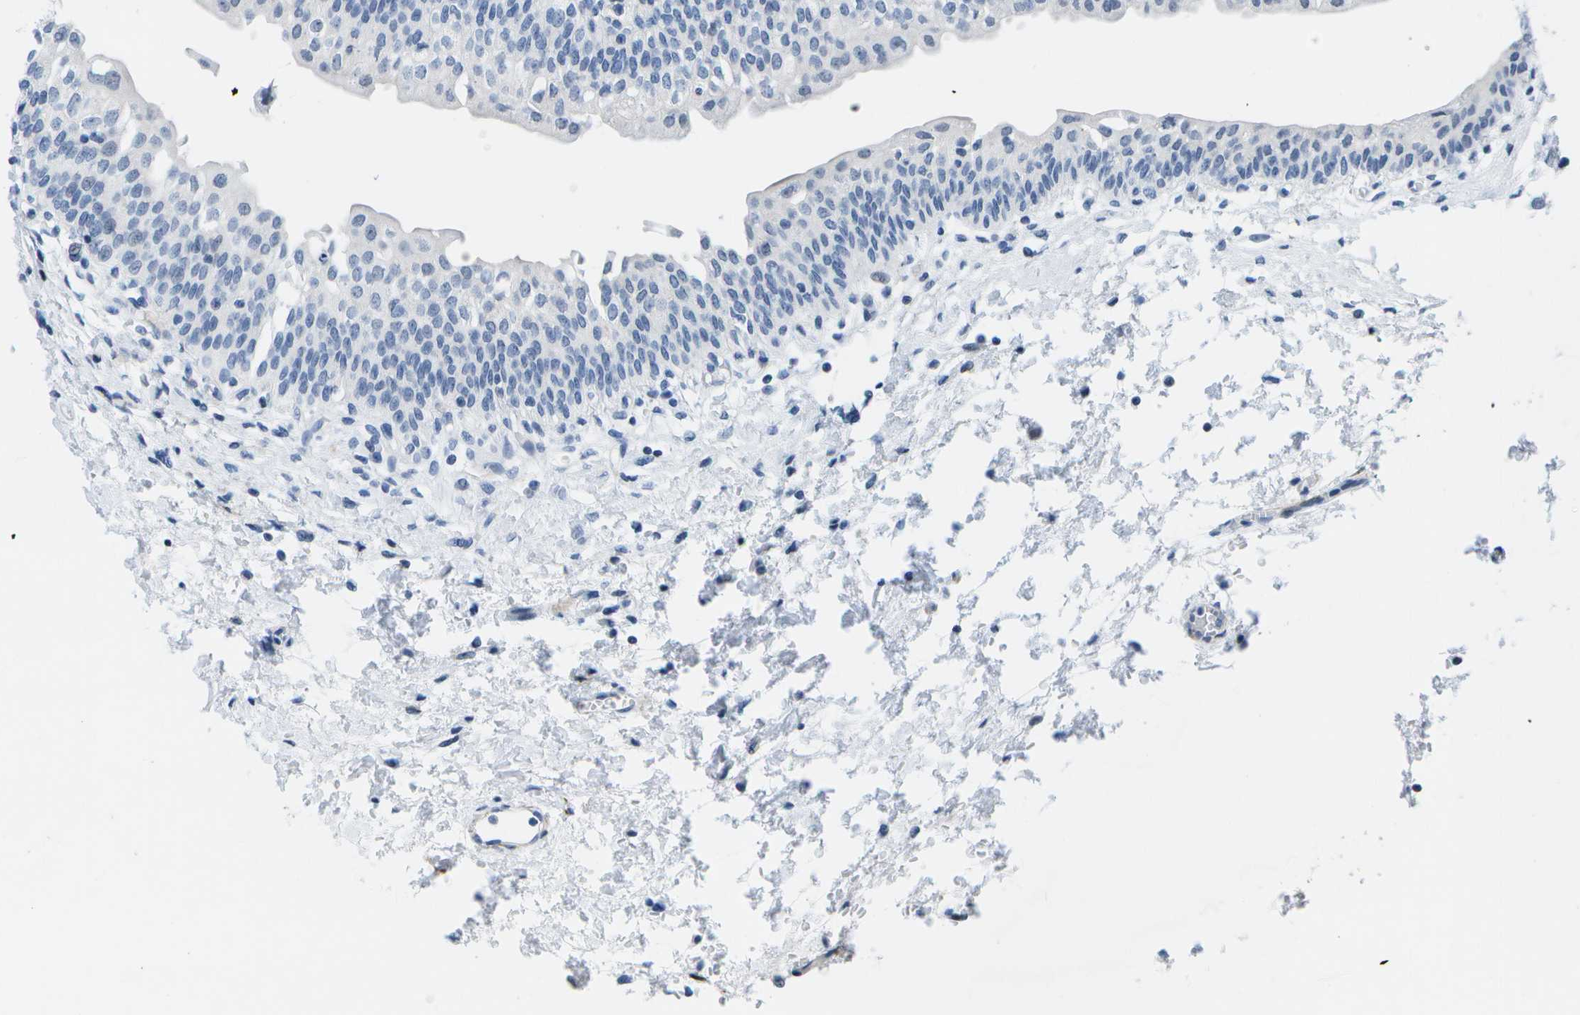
{"staining": {"intensity": "negative", "quantity": "none", "location": "none"}, "tissue": "urinary bladder", "cell_type": "Urothelial cells", "image_type": "normal", "snomed": [{"axis": "morphology", "description": "Normal tissue, NOS"}, {"axis": "topography", "description": "Urinary bladder"}], "caption": "An immunohistochemistry (IHC) histopathology image of benign urinary bladder is shown. There is no staining in urothelial cells of urinary bladder.", "gene": "ADGRG6", "patient": {"sex": "male", "age": 55}}